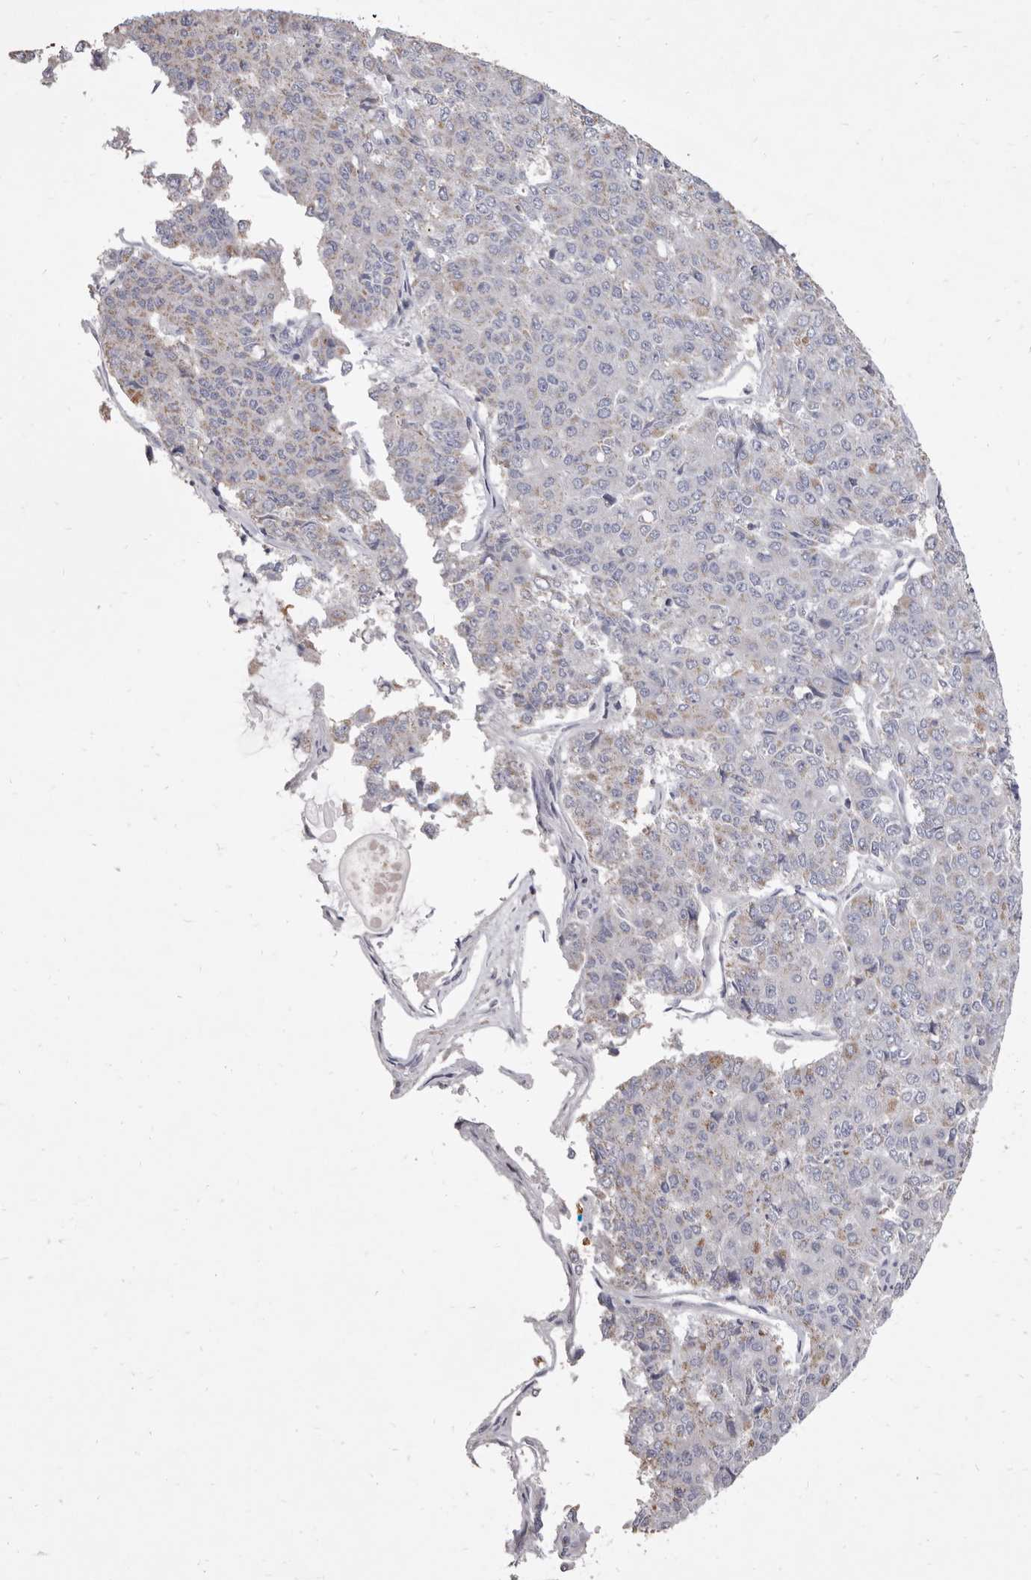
{"staining": {"intensity": "weak", "quantity": "<25%", "location": "cytoplasmic/membranous"}, "tissue": "pancreatic cancer", "cell_type": "Tumor cells", "image_type": "cancer", "snomed": [{"axis": "morphology", "description": "Adenocarcinoma, NOS"}, {"axis": "topography", "description": "Pancreas"}], "caption": "There is no significant positivity in tumor cells of pancreatic adenocarcinoma.", "gene": "CYP2E1", "patient": {"sex": "male", "age": 50}}